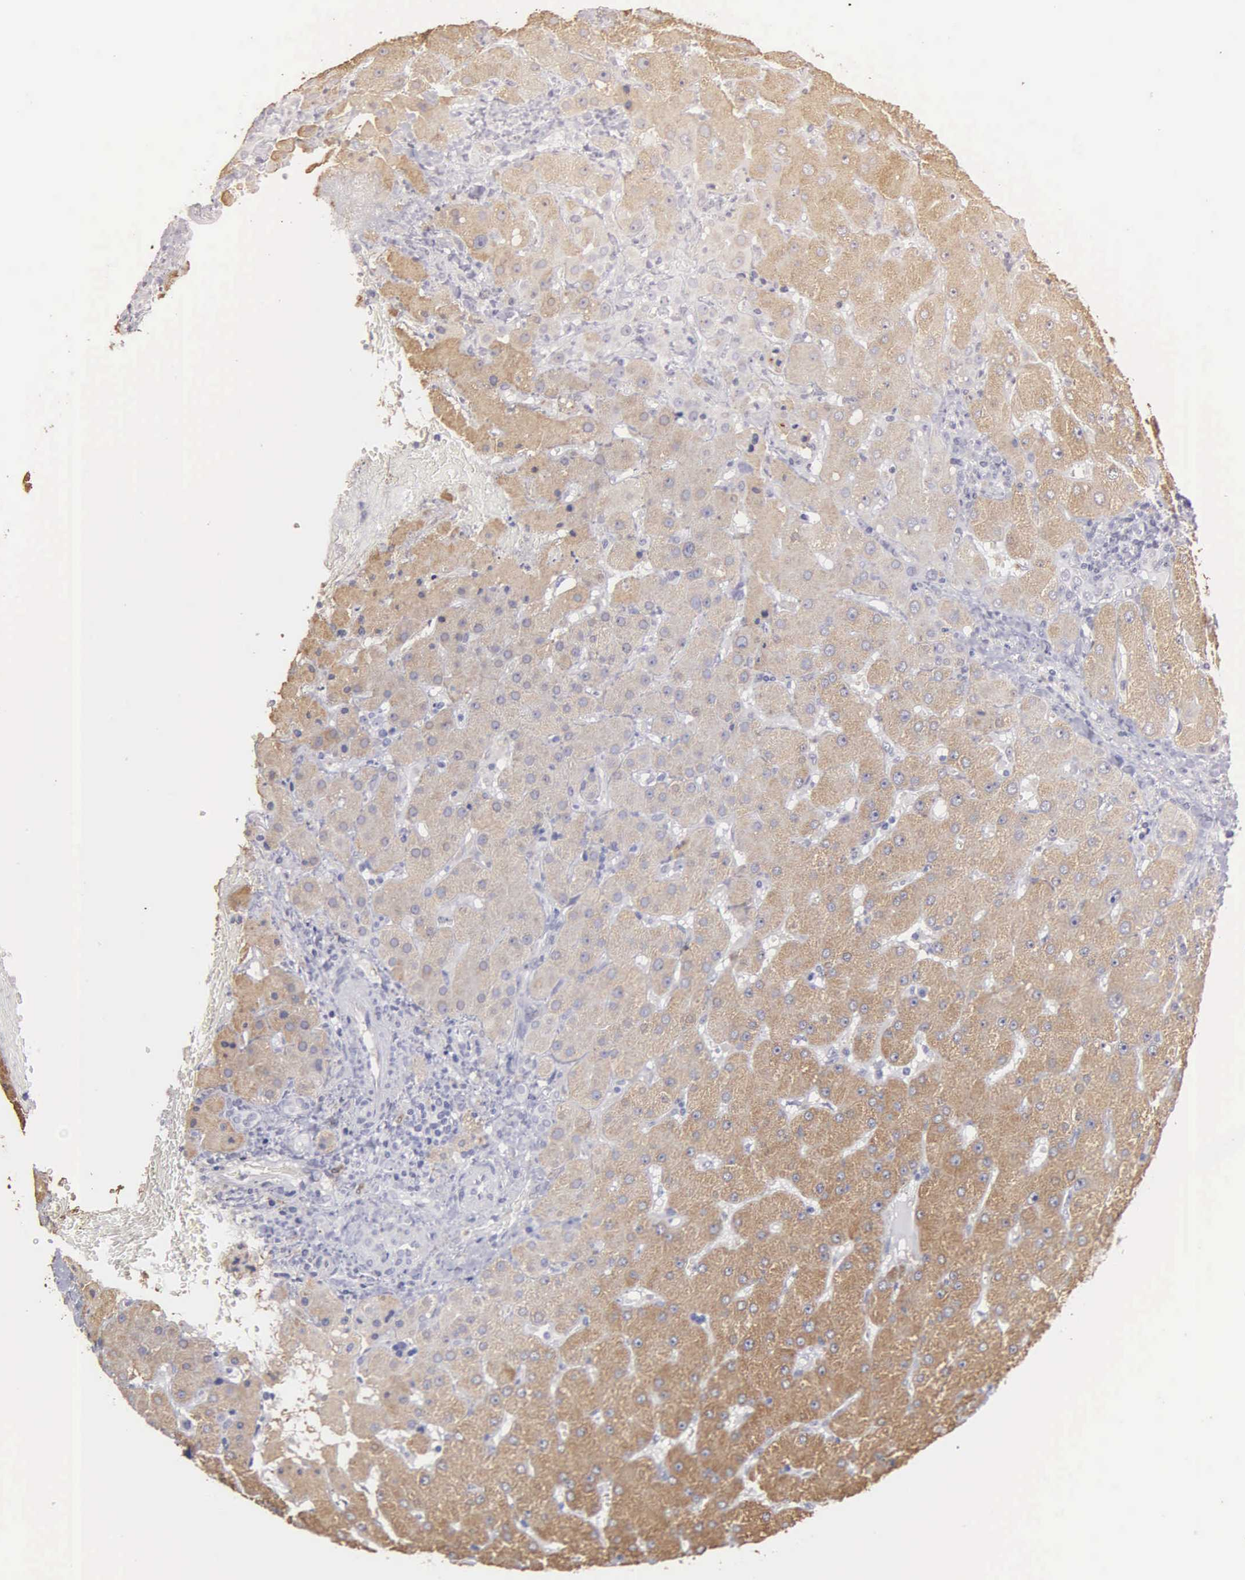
{"staining": {"intensity": "weak", "quantity": "25%-75%", "location": "cytoplasmic/membranous"}, "tissue": "liver", "cell_type": "Cholangiocytes", "image_type": "normal", "snomed": [{"axis": "morphology", "description": "Normal tissue, NOS"}, {"axis": "topography", "description": "Liver"}], "caption": "Immunohistochemistry (IHC) staining of benign liver, which reveals low levels of weak cytoplasmic/membranous staining in about 25%-75% of cholangiocytes indicating weak cytoplasmic/membranous protein positivity. The staining was performed using DAB (brown) for protein detection and nuclei were counterstained in hematoxylin (blue).", "gene": "LIN52", "patient": {"sex": "female", "age": 79}}